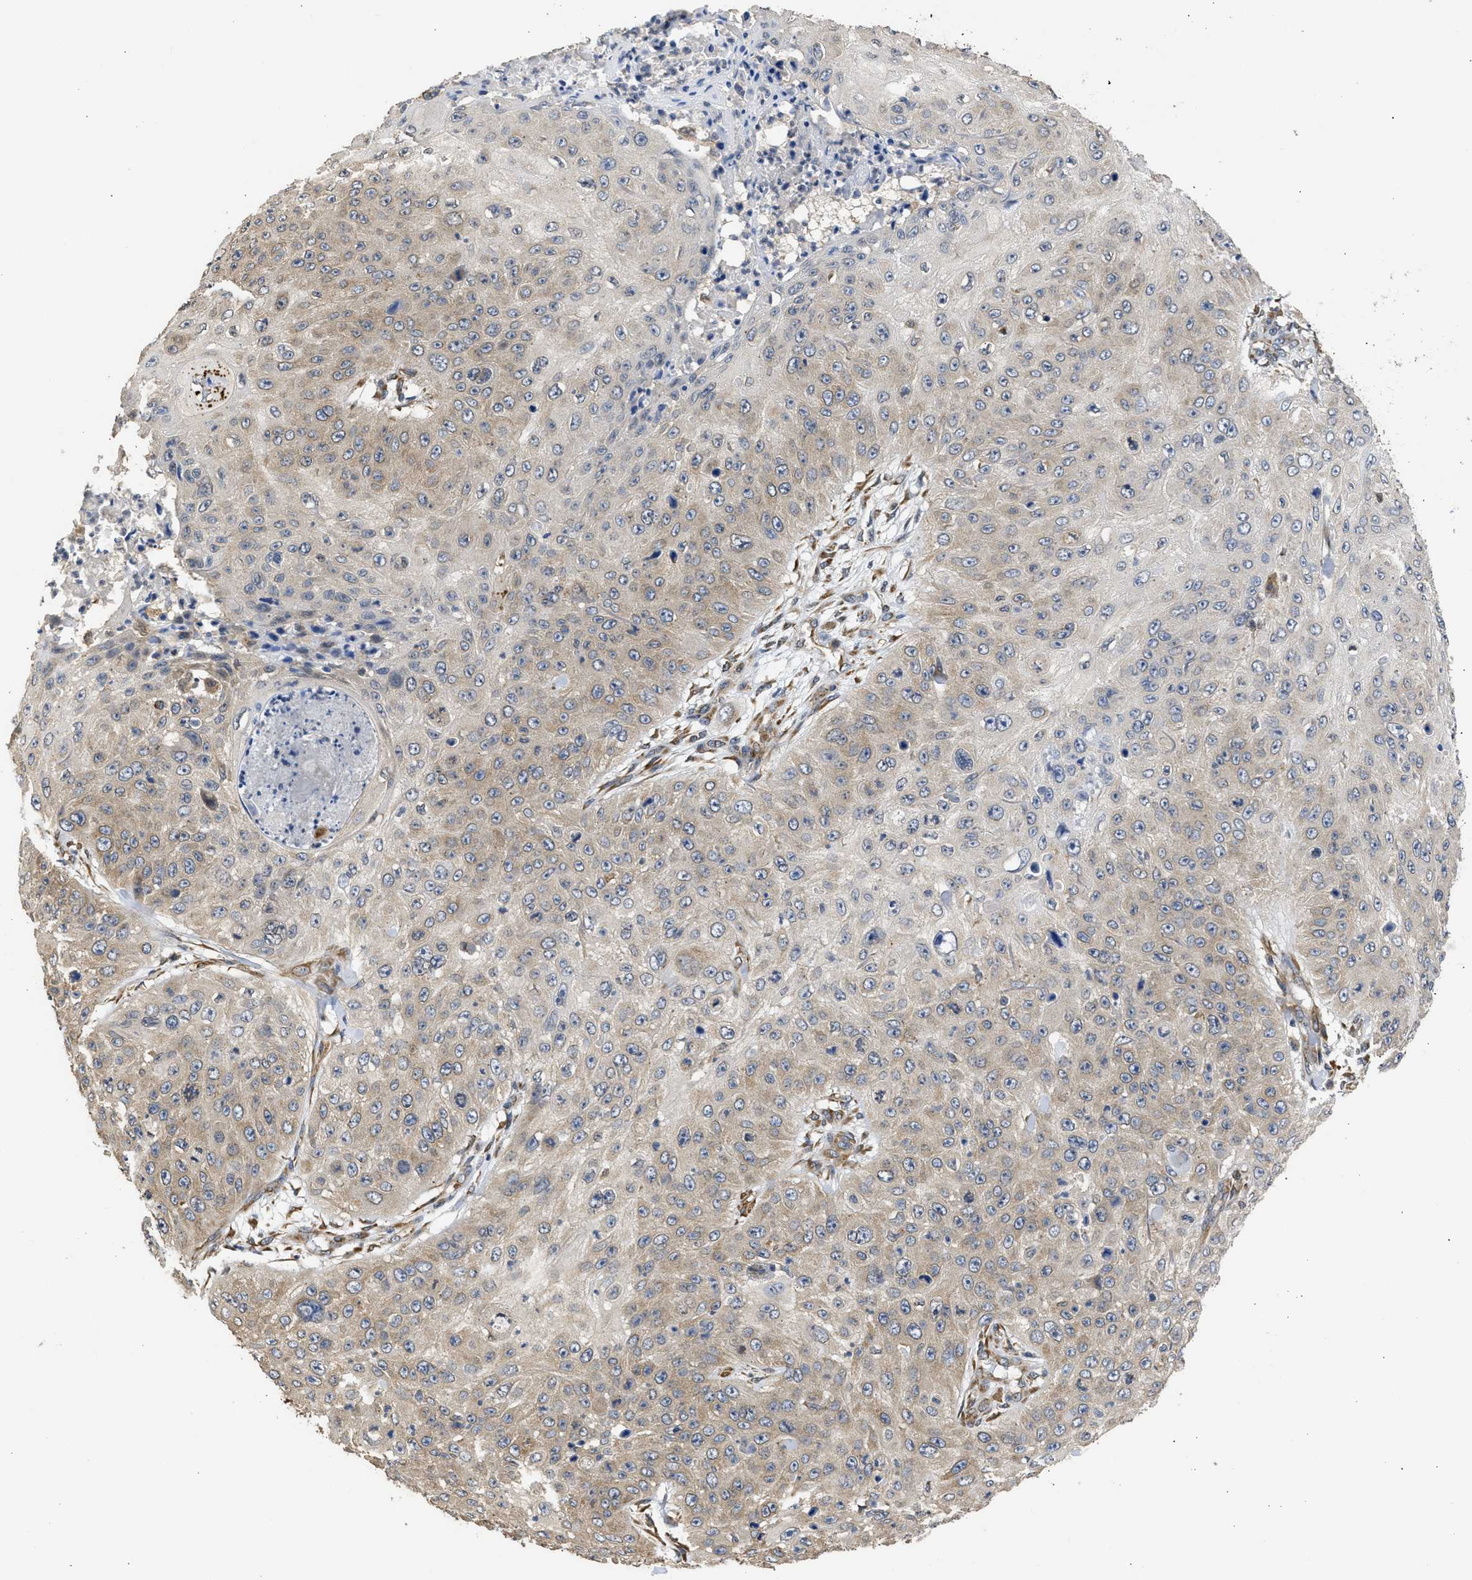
{"staining": {"intensity": "weak", "quantity": "25%-75%", "location": "cytoplasmic/membranous"}, "tissue": "skin cancer", "cell_type": "Tumor cells", "image_type": "cancer", "snomed": [{"axis": "morphology", "description": "Squamous cell carcinoma, NOS"}, {"axis": "topography", "description": "Skin"}], "caption": "Human skin cancer stained with a protein marker displays weak staining in tumor cells.", "gene": "DNAJC1", "patient": {"sex": "female", "age": 80}}